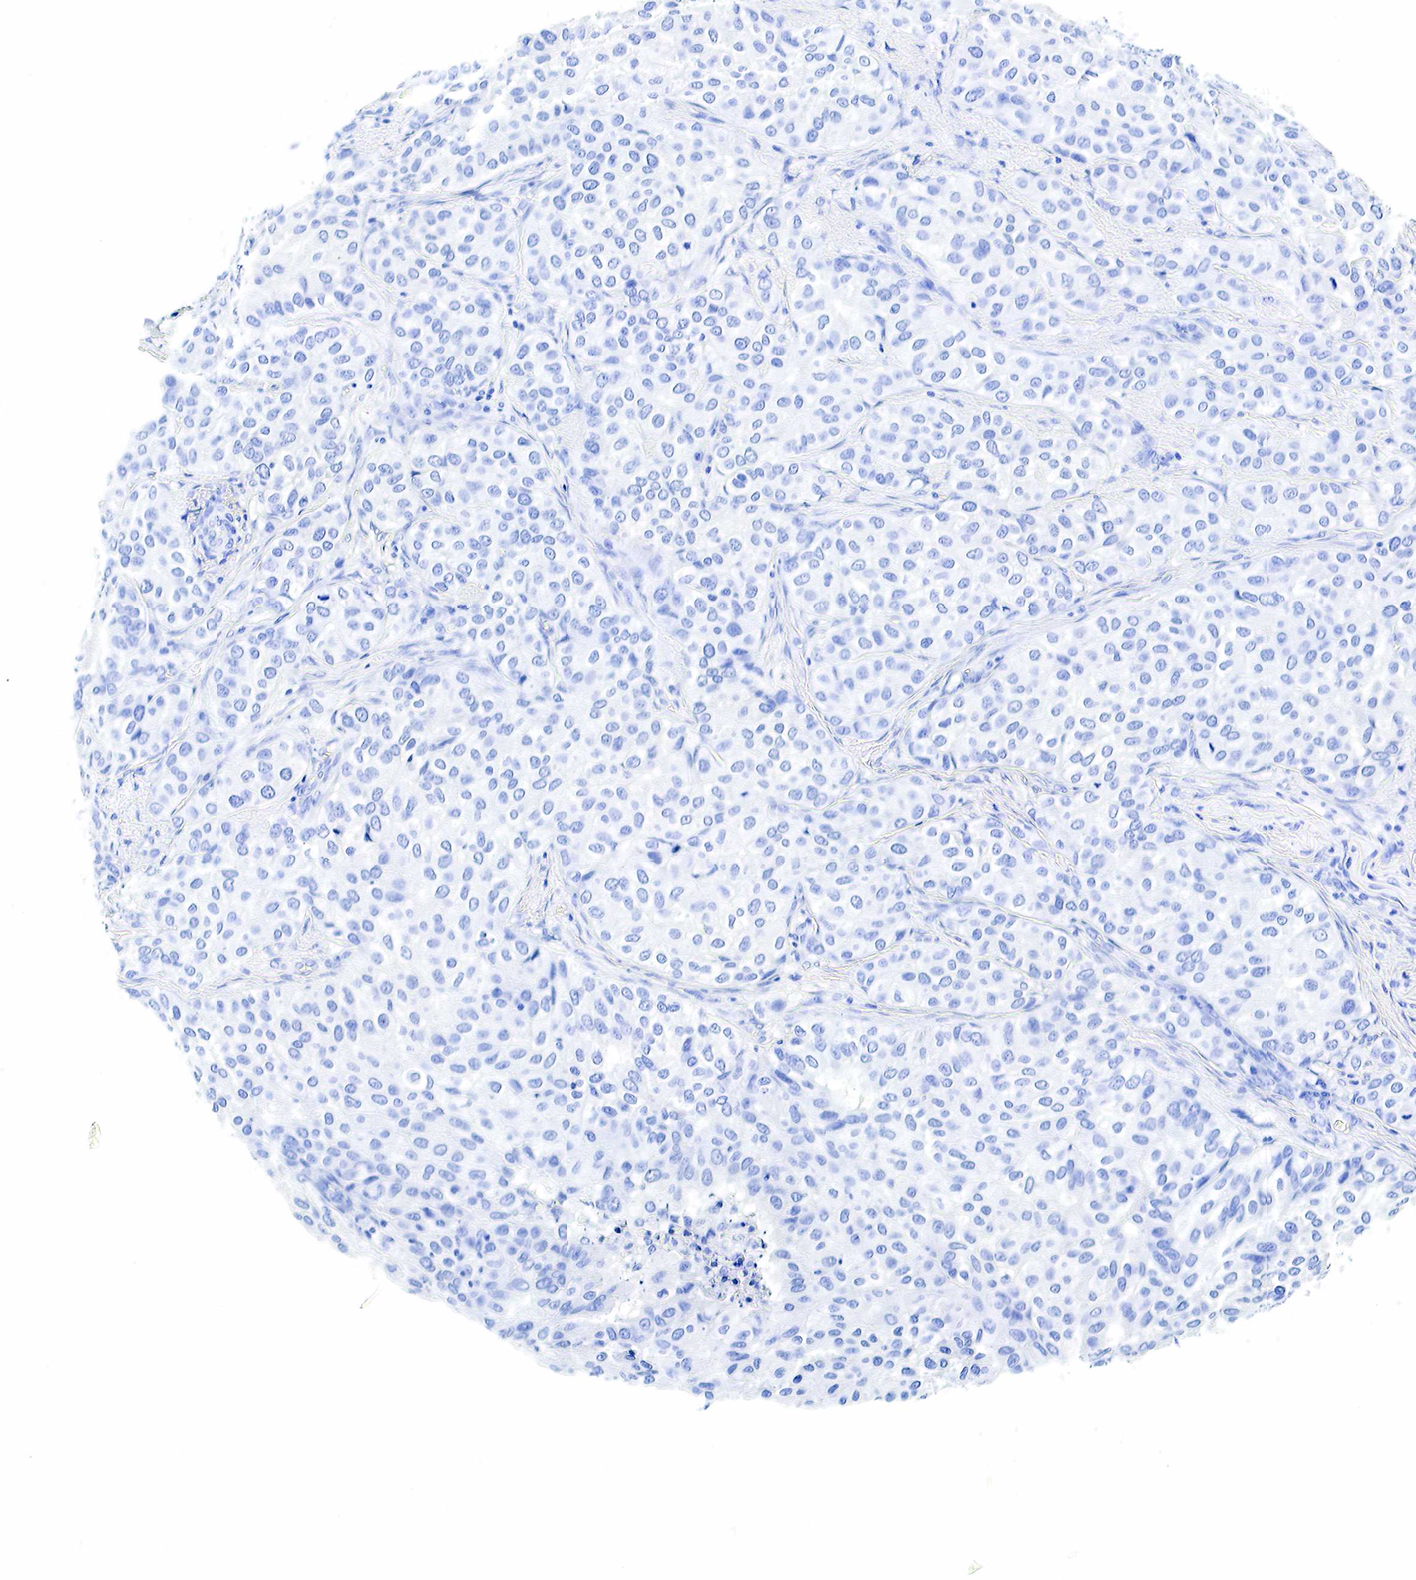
{"staining": {"intensity": "negative", "quantity": "none", "location": "none"}, "tissue": "breast cancer", "cell_type": "Tumor cells", "image_type": "cancer", "snomed": [{"axis": "morphology", "description": "Duct carcinoma"}, {"axis": "topography", "description": "Breast"}], "caption": "Tumor cells show no significant staining in infiltrating ductal carcinoma (breast). (DAB immunohistochemistry (IHC), high magnification).", "gene": "GAST", "patient": {"sex": "female", "age": 68}}